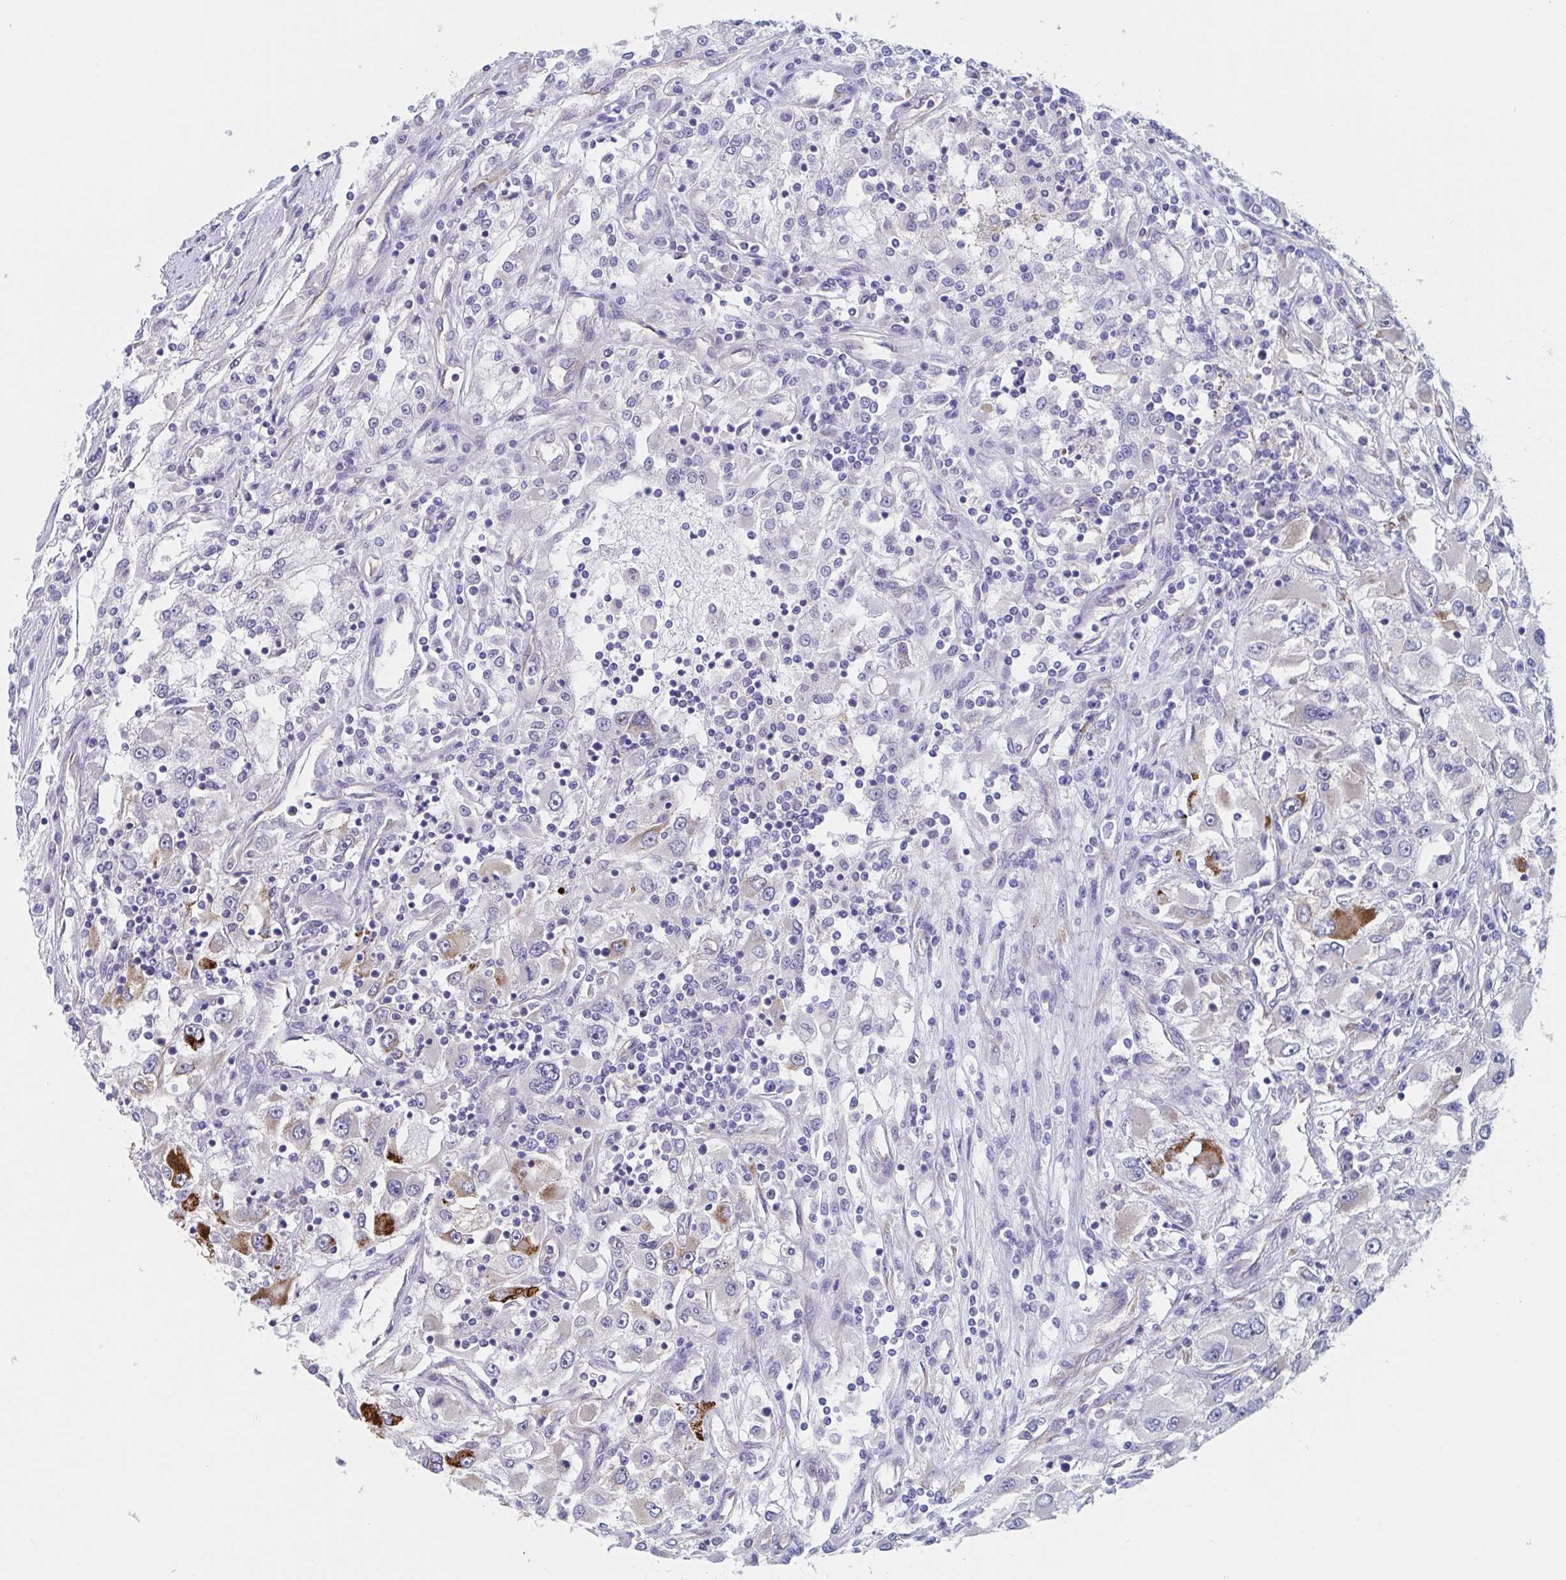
{"staining": {"intensity": "strong", "quantity": "<25%", "location": "cytoplasmic/membranous"}, "tissue": "renal cancer", "cell_type": "Tumor cells", "image_type": "cancer", "snomed": [{"axis": "morphology", "description": "Adenocarcinoma, NOS"}, {"axis": "topography", "description": "Kidney"}], "caption": "The micrograph shows staining of adenocarcinoma (renal), revealing strong cytoplasmic/membranous protein expression (brown color) within tumor cells.", "gene": "ST14", "patient": {"sex": "female", "age": 52}}